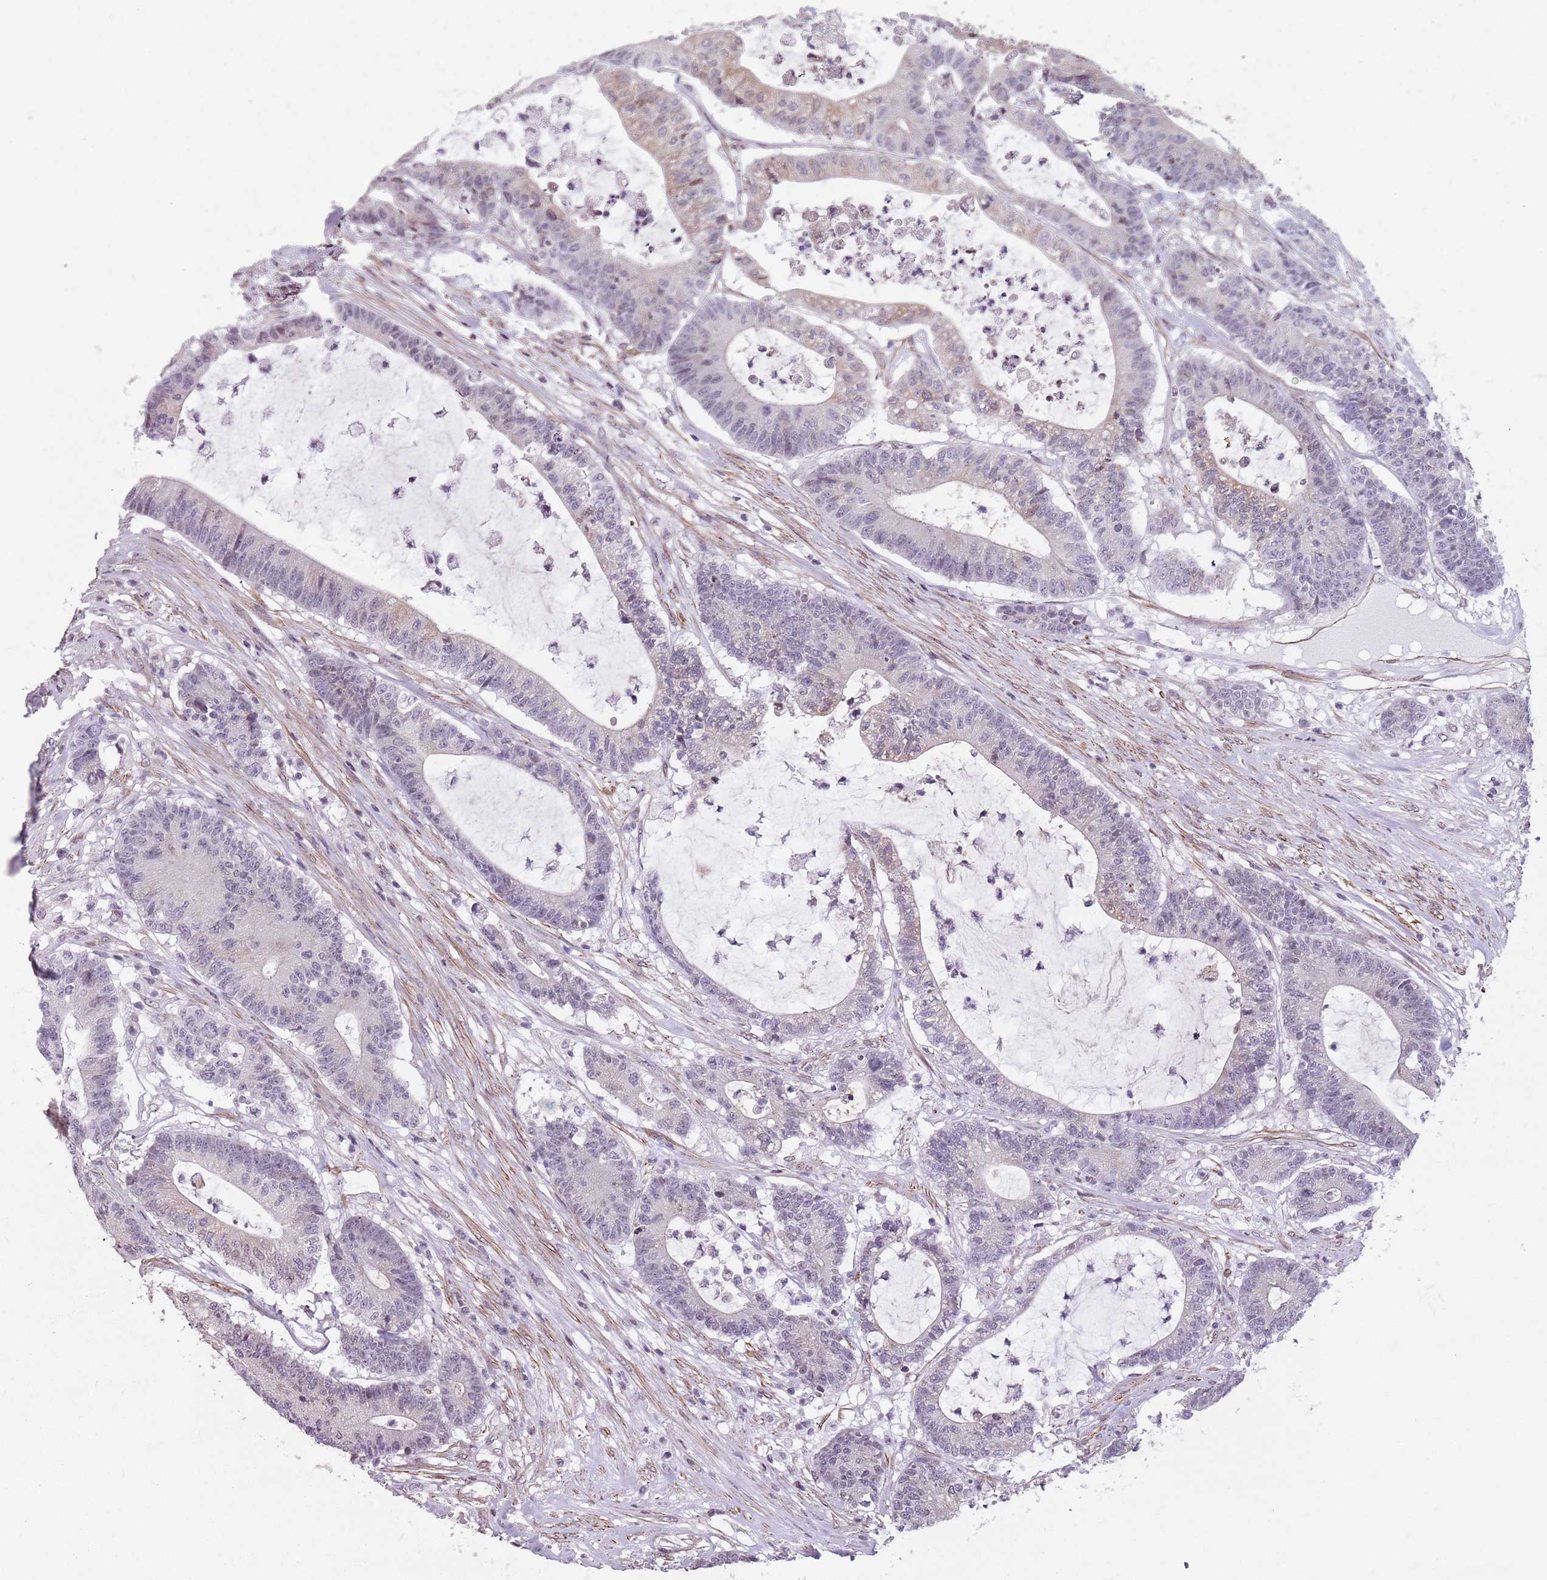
{"staining": {"intensity": "weak", "quantity": "<25%", "location": "cytoplasmic/membranous"}, "tissue": "colorectal cancer", "cell_type": "Tumor cells", "image_type": "cancer", "snomed": [{"axis": "morphology", "description": "Adenocarcinoma, NOS"}, {"axis": "topography", "description": "Colon"}], "caption": "Human colorectal cancer (adenocarcinoma) stained for a protein using immunohistochemistry displays no staining in tumor cells.", "gene": "TMC4", "patient": {"sex": "female", "age": 84}}